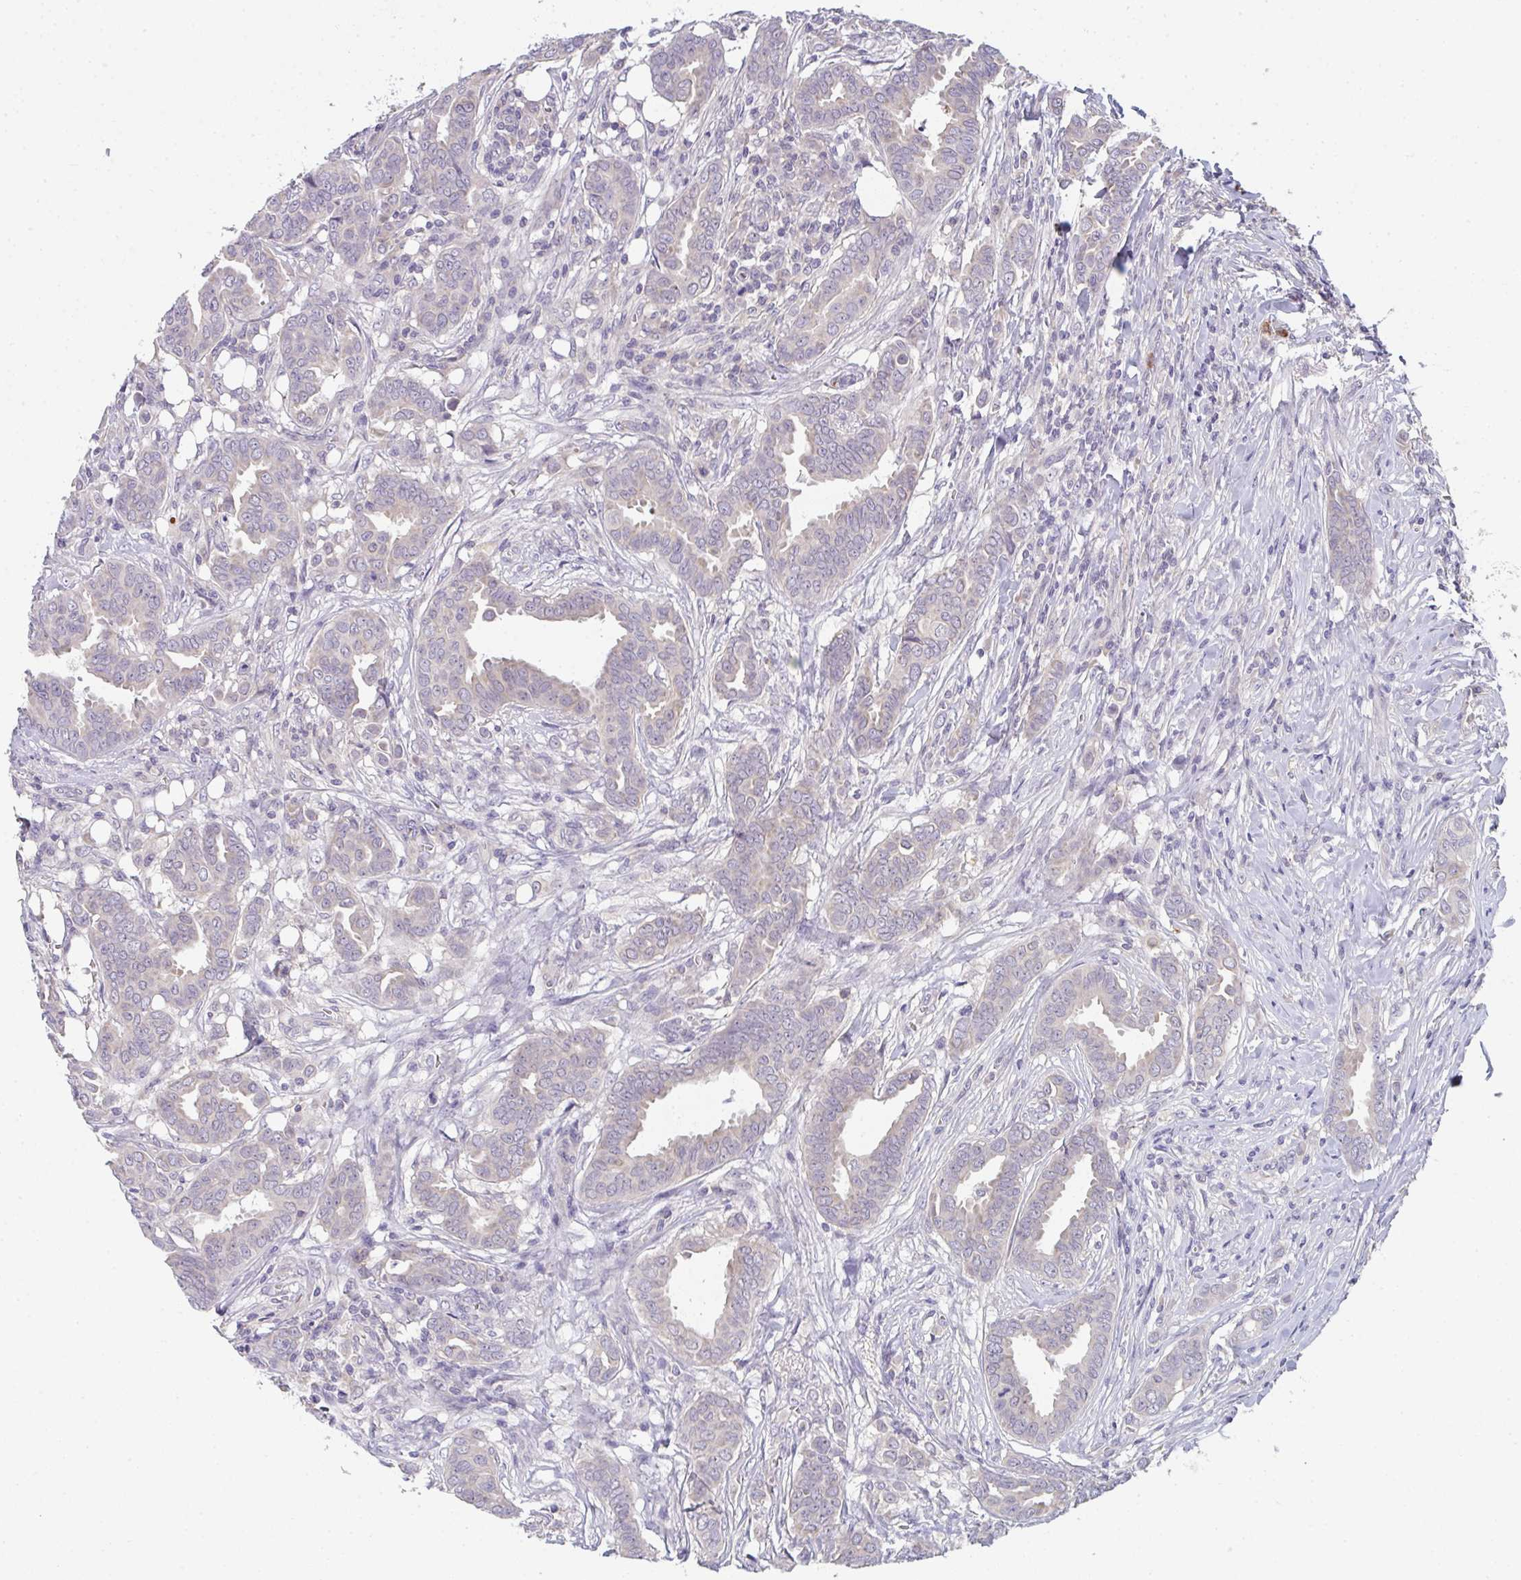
{"staining": {"intensity": "weak", "quantity": "<25%", "location": "cytoplasmic/membranous"}, "tissue": "breast cancer", "cell_type": "Tumor cells", "image_type": "cancer", "snomed": [{"axis": "morphology", "description": "Duct carcinoma"}, {"axis": "topography", "description": "Breast"}], "caption": "Protein analysis of breast cancer (infiltrating ductal carcinoma) reveals no significant expression in tumor cells. (DAB (3,3'-diaminobenzidine) immunohistochemistry, high magnification).", "gene": "RIOK1", "patient": {"sex": "female", "age": 45}}